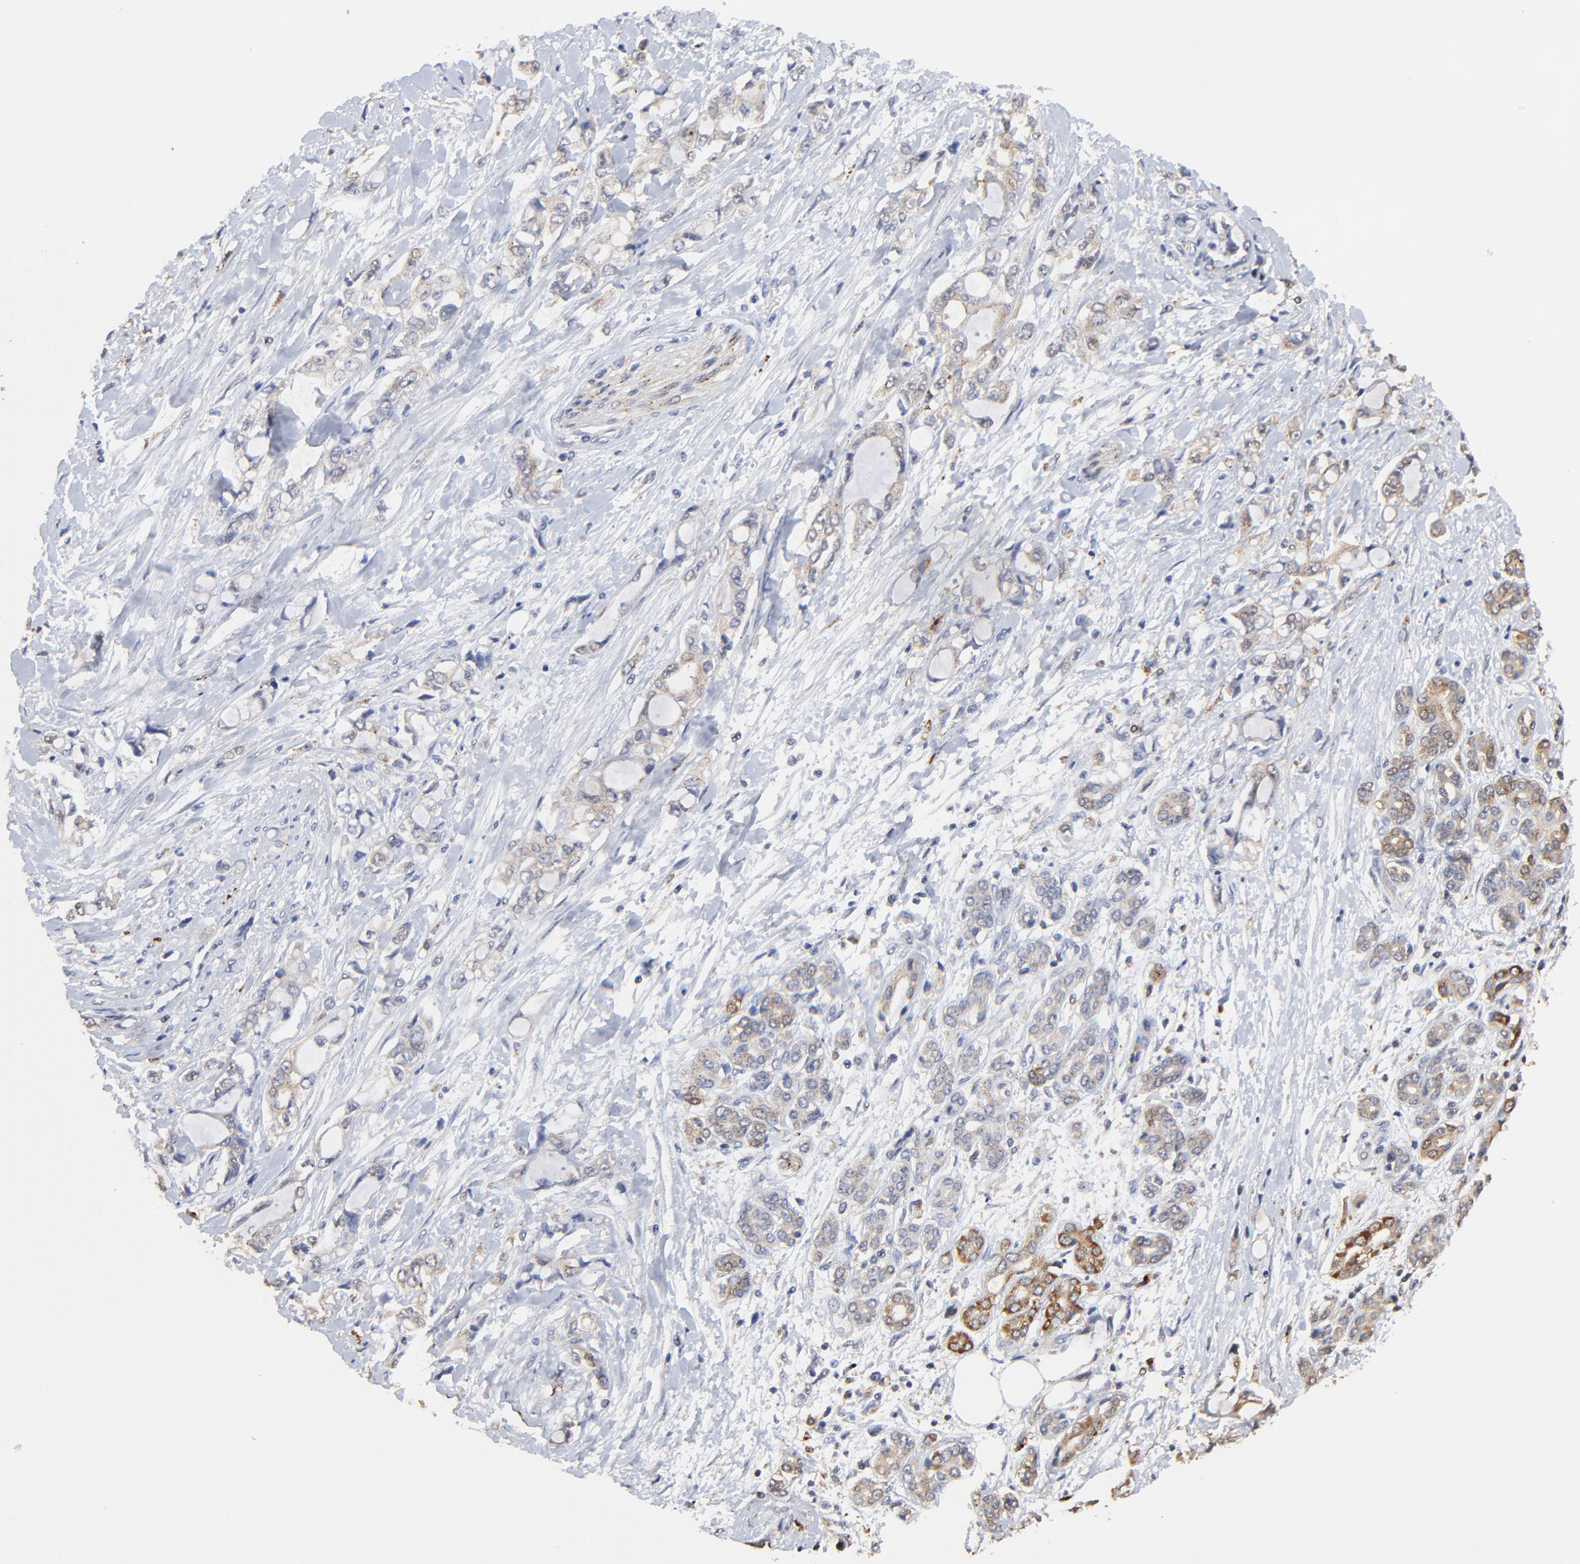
{"staining": {"intensity": "weak", "quantity": ">75%", "location": "cytoplasmic/membranous"}, "tissue": "pancreatic cancer", "cell_type": "Tumor cells", "image_type": "cancer", "snomed": [{"axis": "morphology", "description": "Adenocarcinoma, NOS"}, {"axis": "topography", "description": "Pancreas"}], "caption": "Pancreatic adenocarcinoma was stained to show a protein in brown. There is low levels of weak cytoplasmic/membranous positivity in about >75% of tumor cells.", "gene": "LGALS3", "patient": {"sex": "female", "age": 70}}